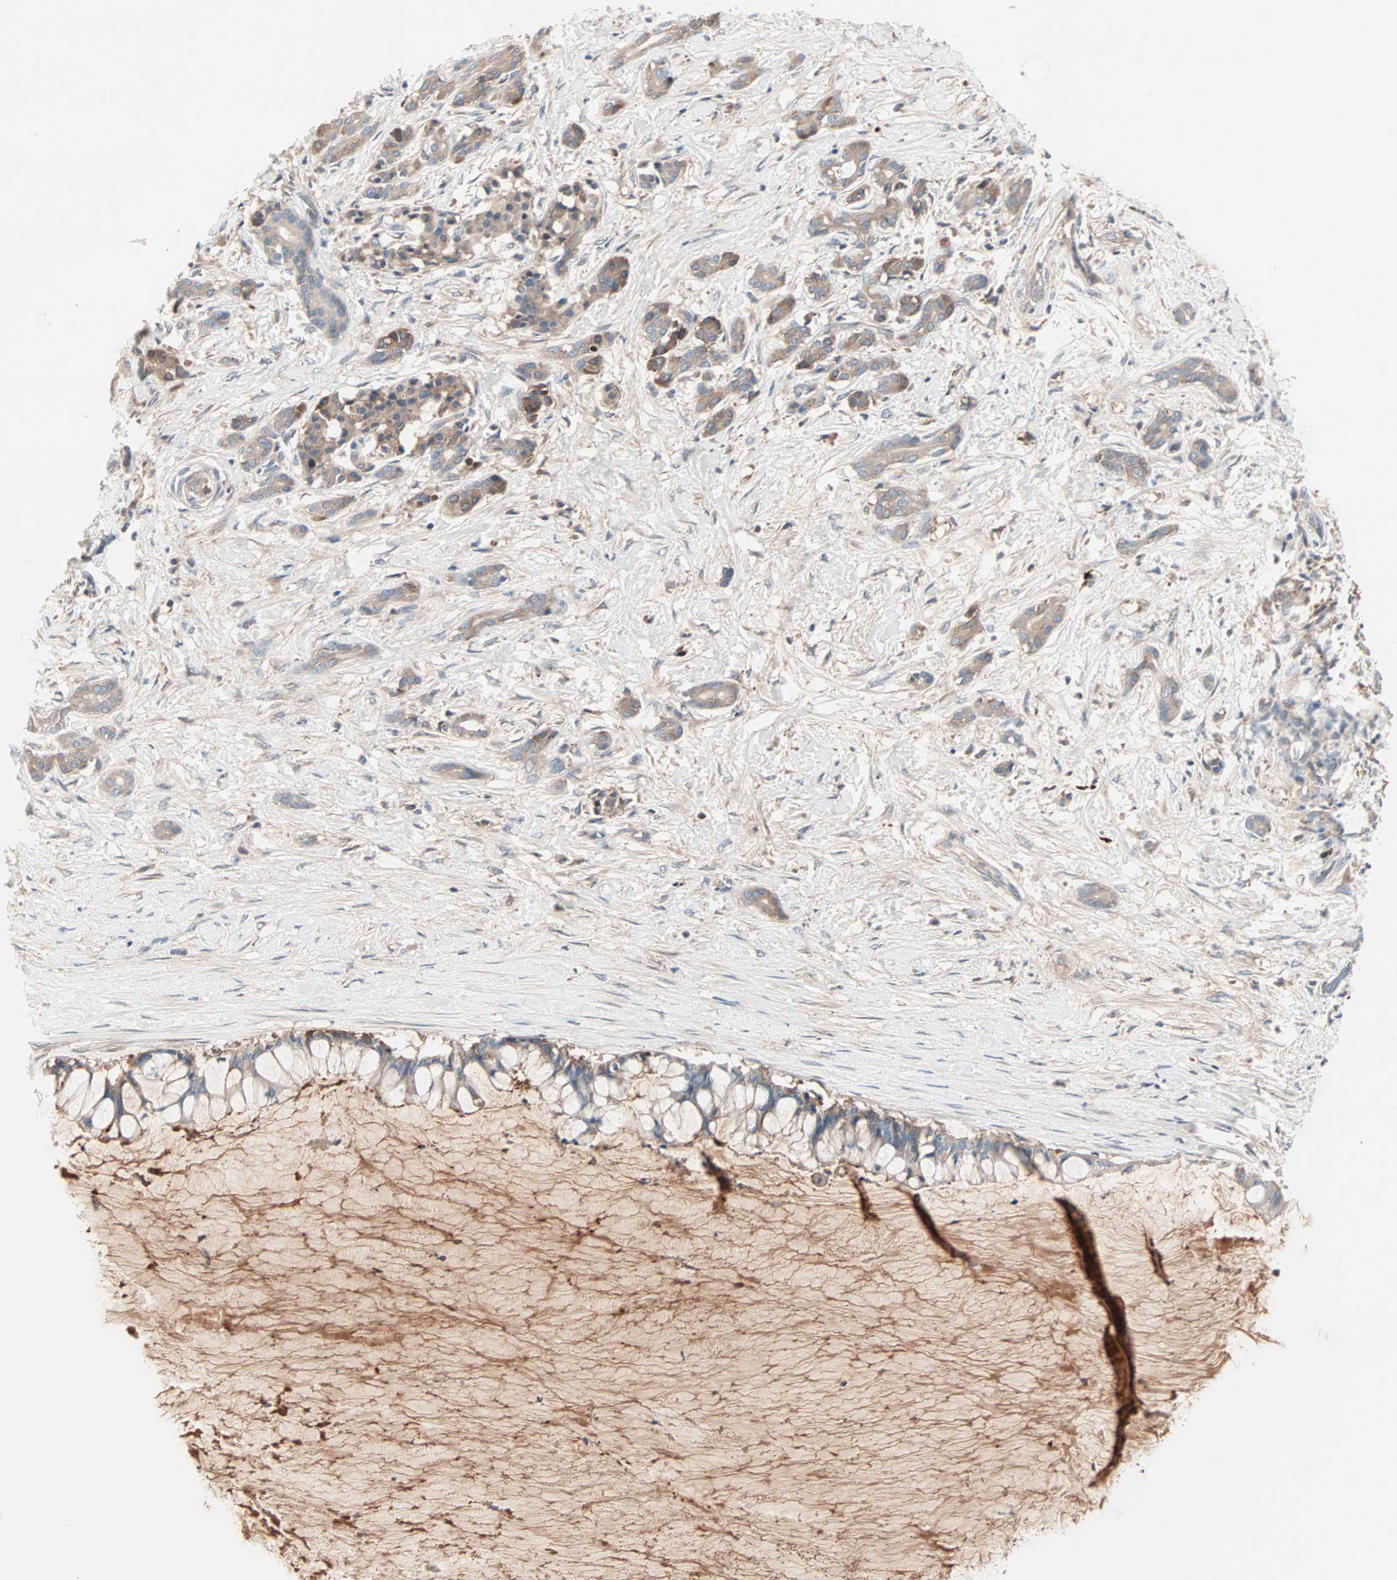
{"staining": {"intensity": "weak", "quantity": ">75%", "location": "cytoplasmic/membranous"}, "tissue": "pancreatic cancer", "cell_type": "Tumor cells", "image_type": "cancer", "snomed": [{"axis": "morphology", "description": "Adenocarcinoma, NOS"}, {"axis": "topography", "description": "Pancreas"}], "caption": "The micrograph reveals a brown stain indicating the presence of a protein in the cytoplasmic/membranous of tumor cells in pancreatic adenocarcinoma.", "gene": "CAD", "patient": {"sex": "male", "age": 41}}